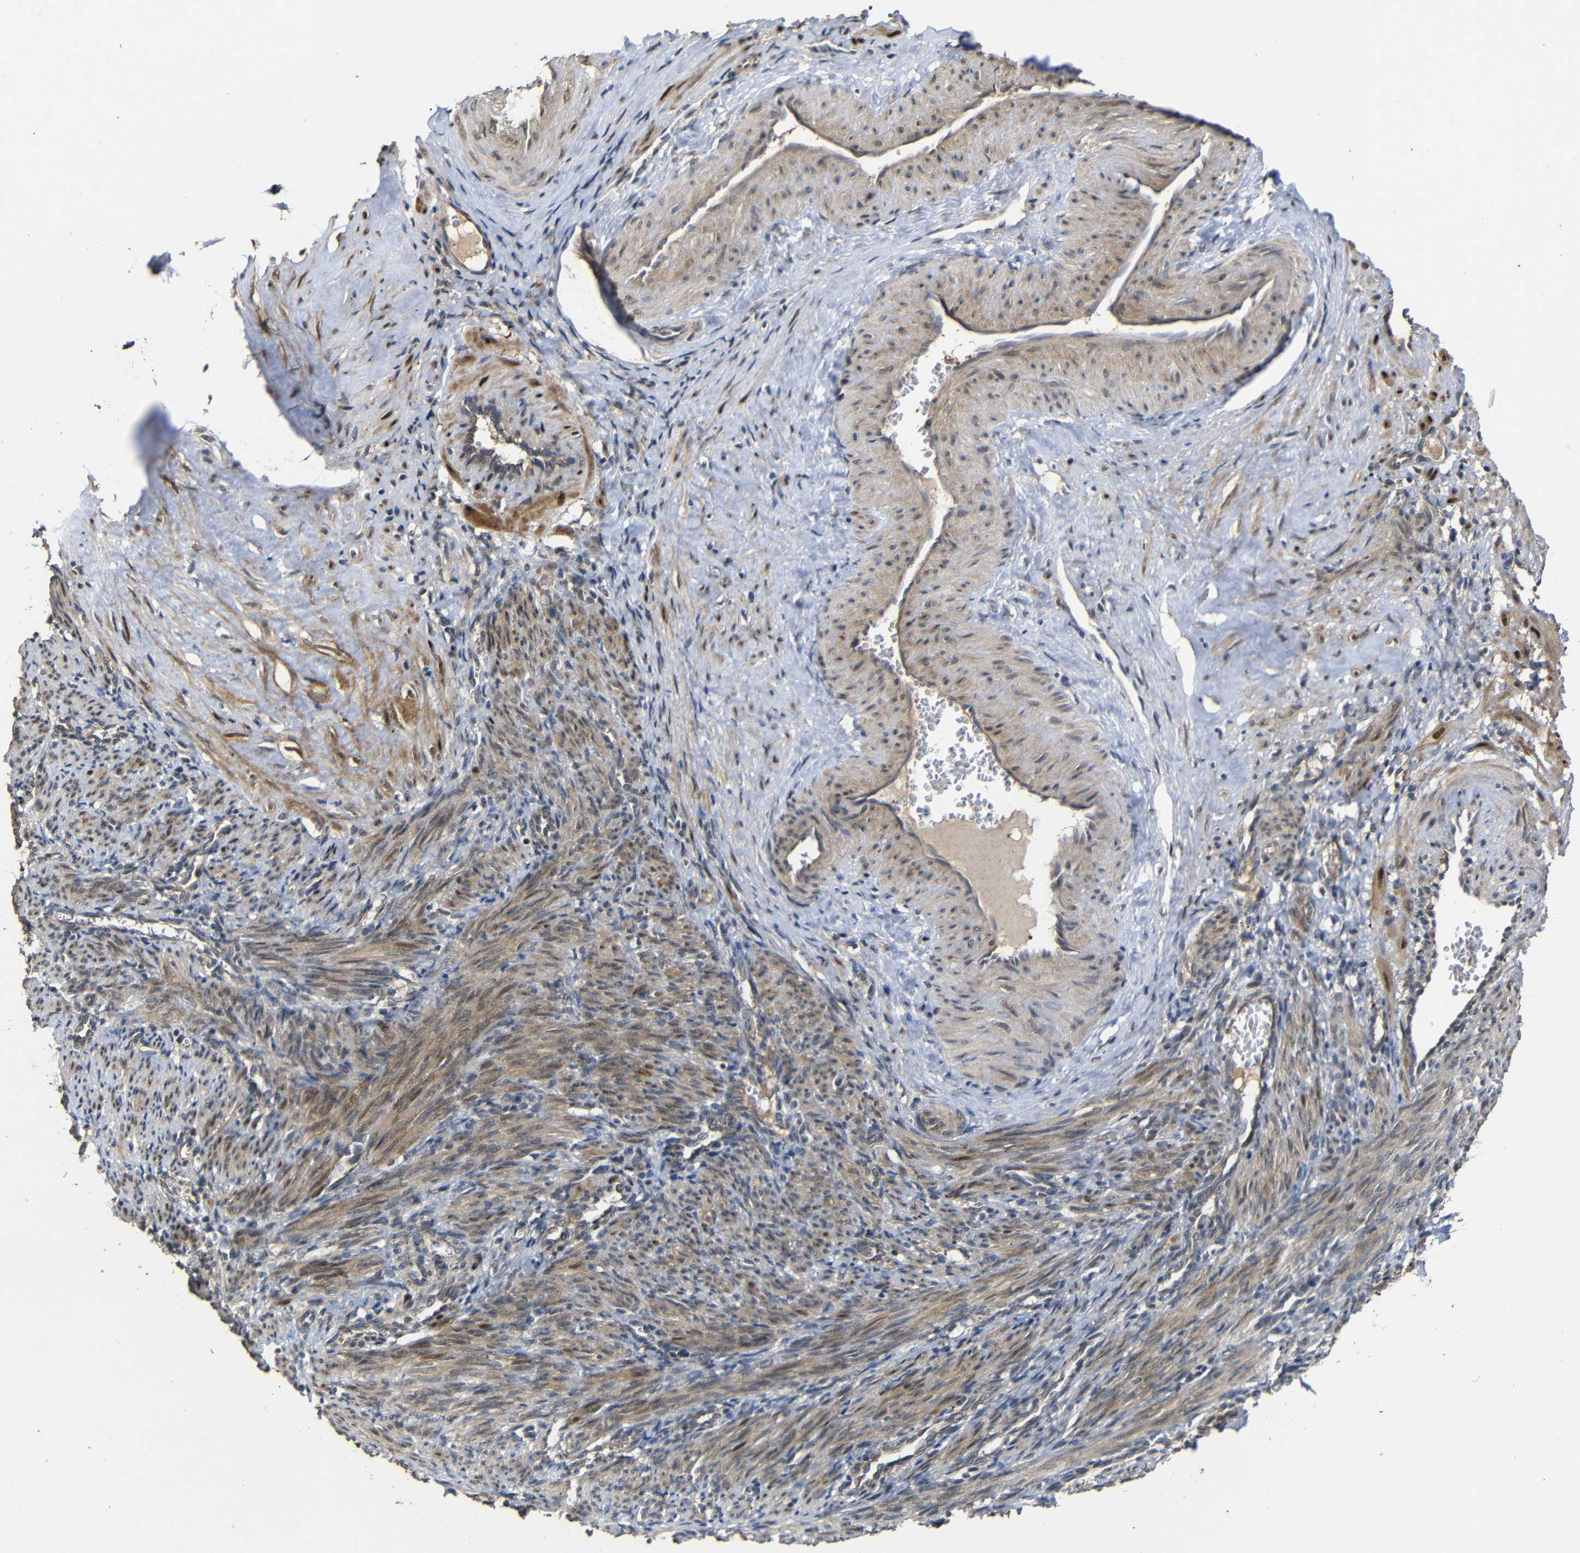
{"staining": {"intensity": "moderate", "quantity": "25%-75%", "location": "cytoplasmic/membranous,nuclear"}, "tissue": "smooth muscle", "cell_type": "Smooth muscle cells", "image_type": "normal", "snomed": [{"axis": "morphology", "description": "Normal tissue, NOS"}, {"axis": "topography", "description": "Endometrium"}], "caption": "Immunohistochemical staining of unremarkable human smooth muscle displays 25%-75% levels of moderate cytoplasmic/membranous,nuclear protein positivity in approximately 25%-75% of smooth muscle cells. The staining was performed using DAB (3,3'-diaminobenzidine) to visualize the protein expression in brown, while the nuclei were stained in blue with hematoxylin (Magnification: 20x).", "gene": "ATG12", "patient": {"sex": "female", "age": 33}}